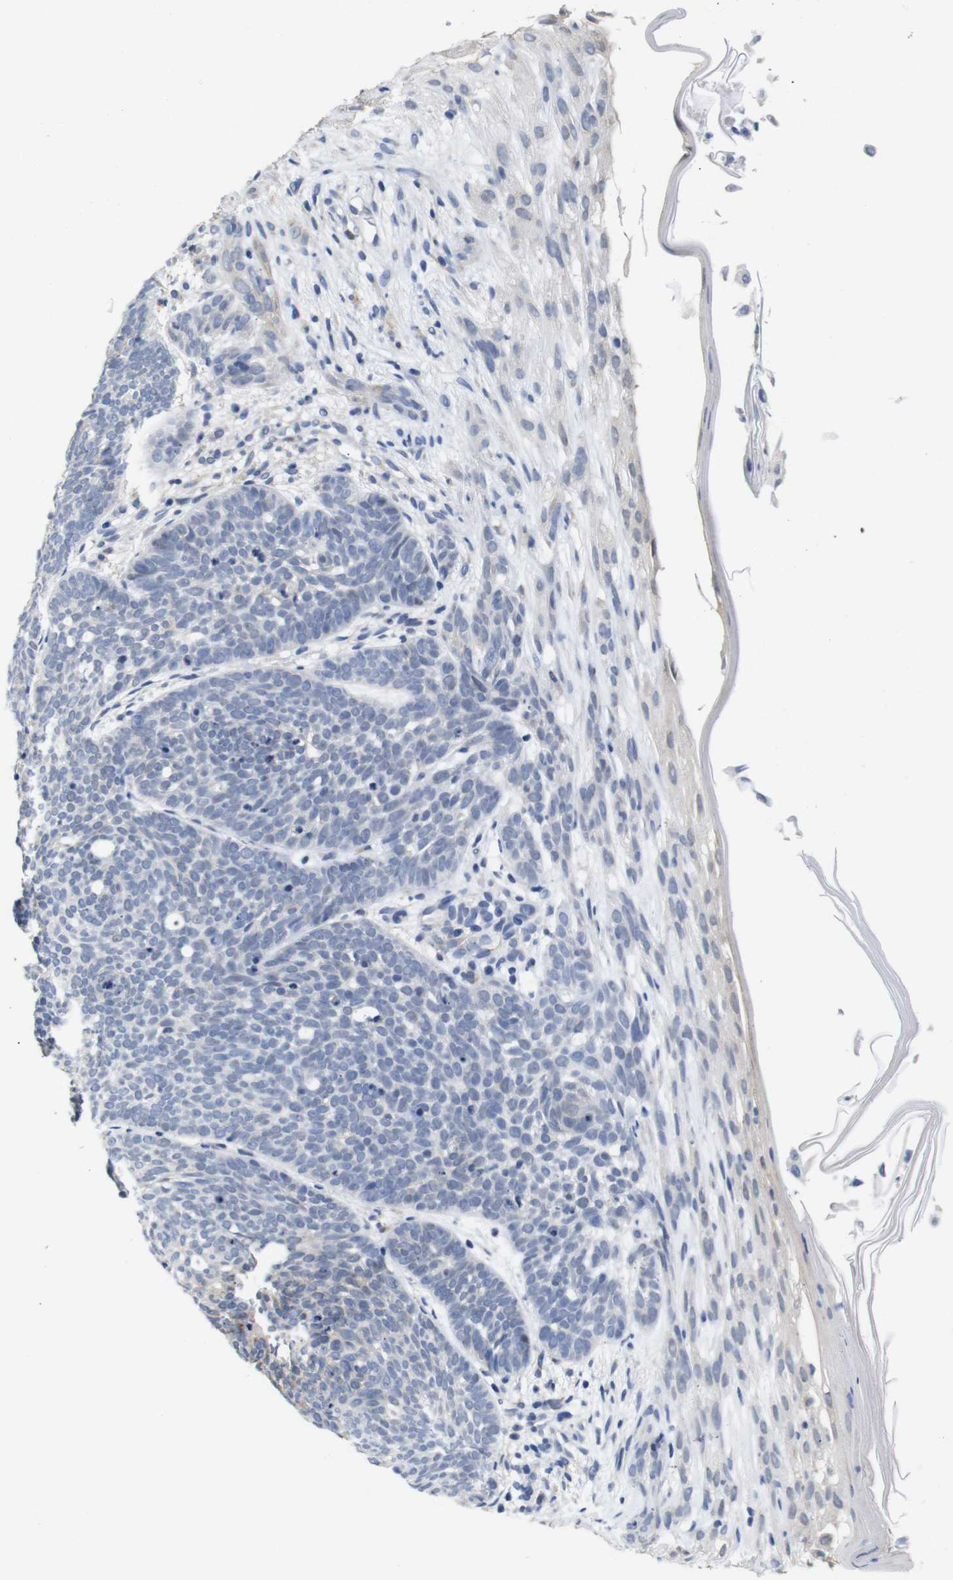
{"staining": {"intensity": "negative", "quantity": "none", "location": "none"}, "tissue": "skin cancer", "cell_type": "Tumor cells", "image_type": "cancer", "snomed": [{"axis": "morphology", "description": "Basal cell carcinoma"}, {"axis": "topography", "description": "Skin"}], "caption": "The image demonstrates no staining of tumor cells in basal cell carcinoma (skin).", "gene": "TCEAL9", "patient": {"sex": "female", "age": 70}}